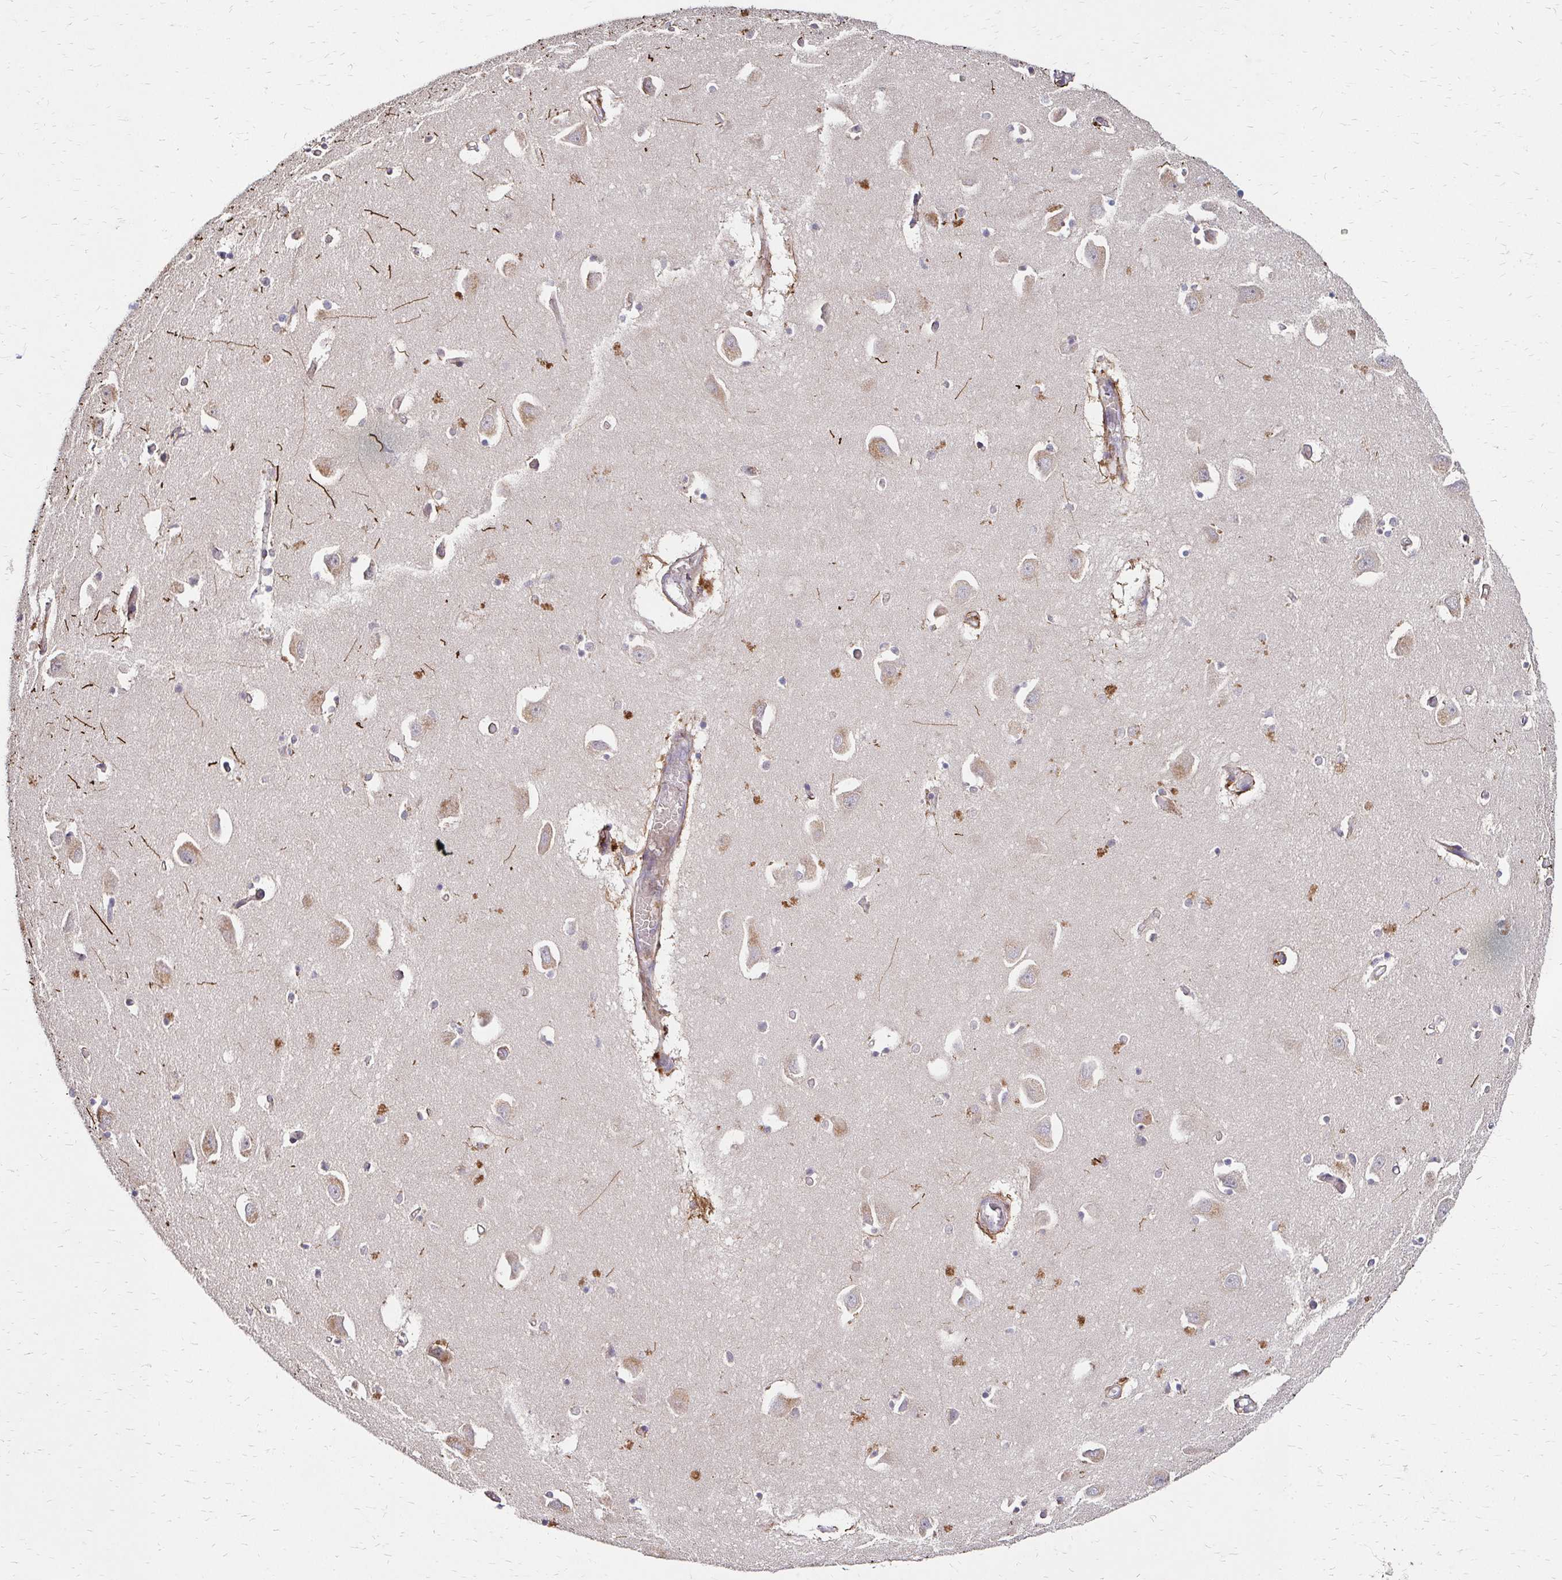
{"staining": {"intensity": "negative", "quantity": "none", "location": "none"}, "tissue": "caudate", "cell_type": "Glial cells", "image_type": "normal", "snomed": [{"axis": "morphology", "description": "Normal tissue, NOS"}, {"axis": "topography", "description": "Lateral ventricle wall"}, {"axis": "topography", "description": "Hippocampus"}], "caption": "An immunohistochemistry (IHC) image of benign caudate is shown. There is no staining in glial cells of caudate. (DAB (3,3'-diaminobenzidine) immunohistochemistry (IHC) visualized using brightfield microscopy, high magnification).", "gene": "IDUA", "patient": {"sex": "female", "age": 63}}